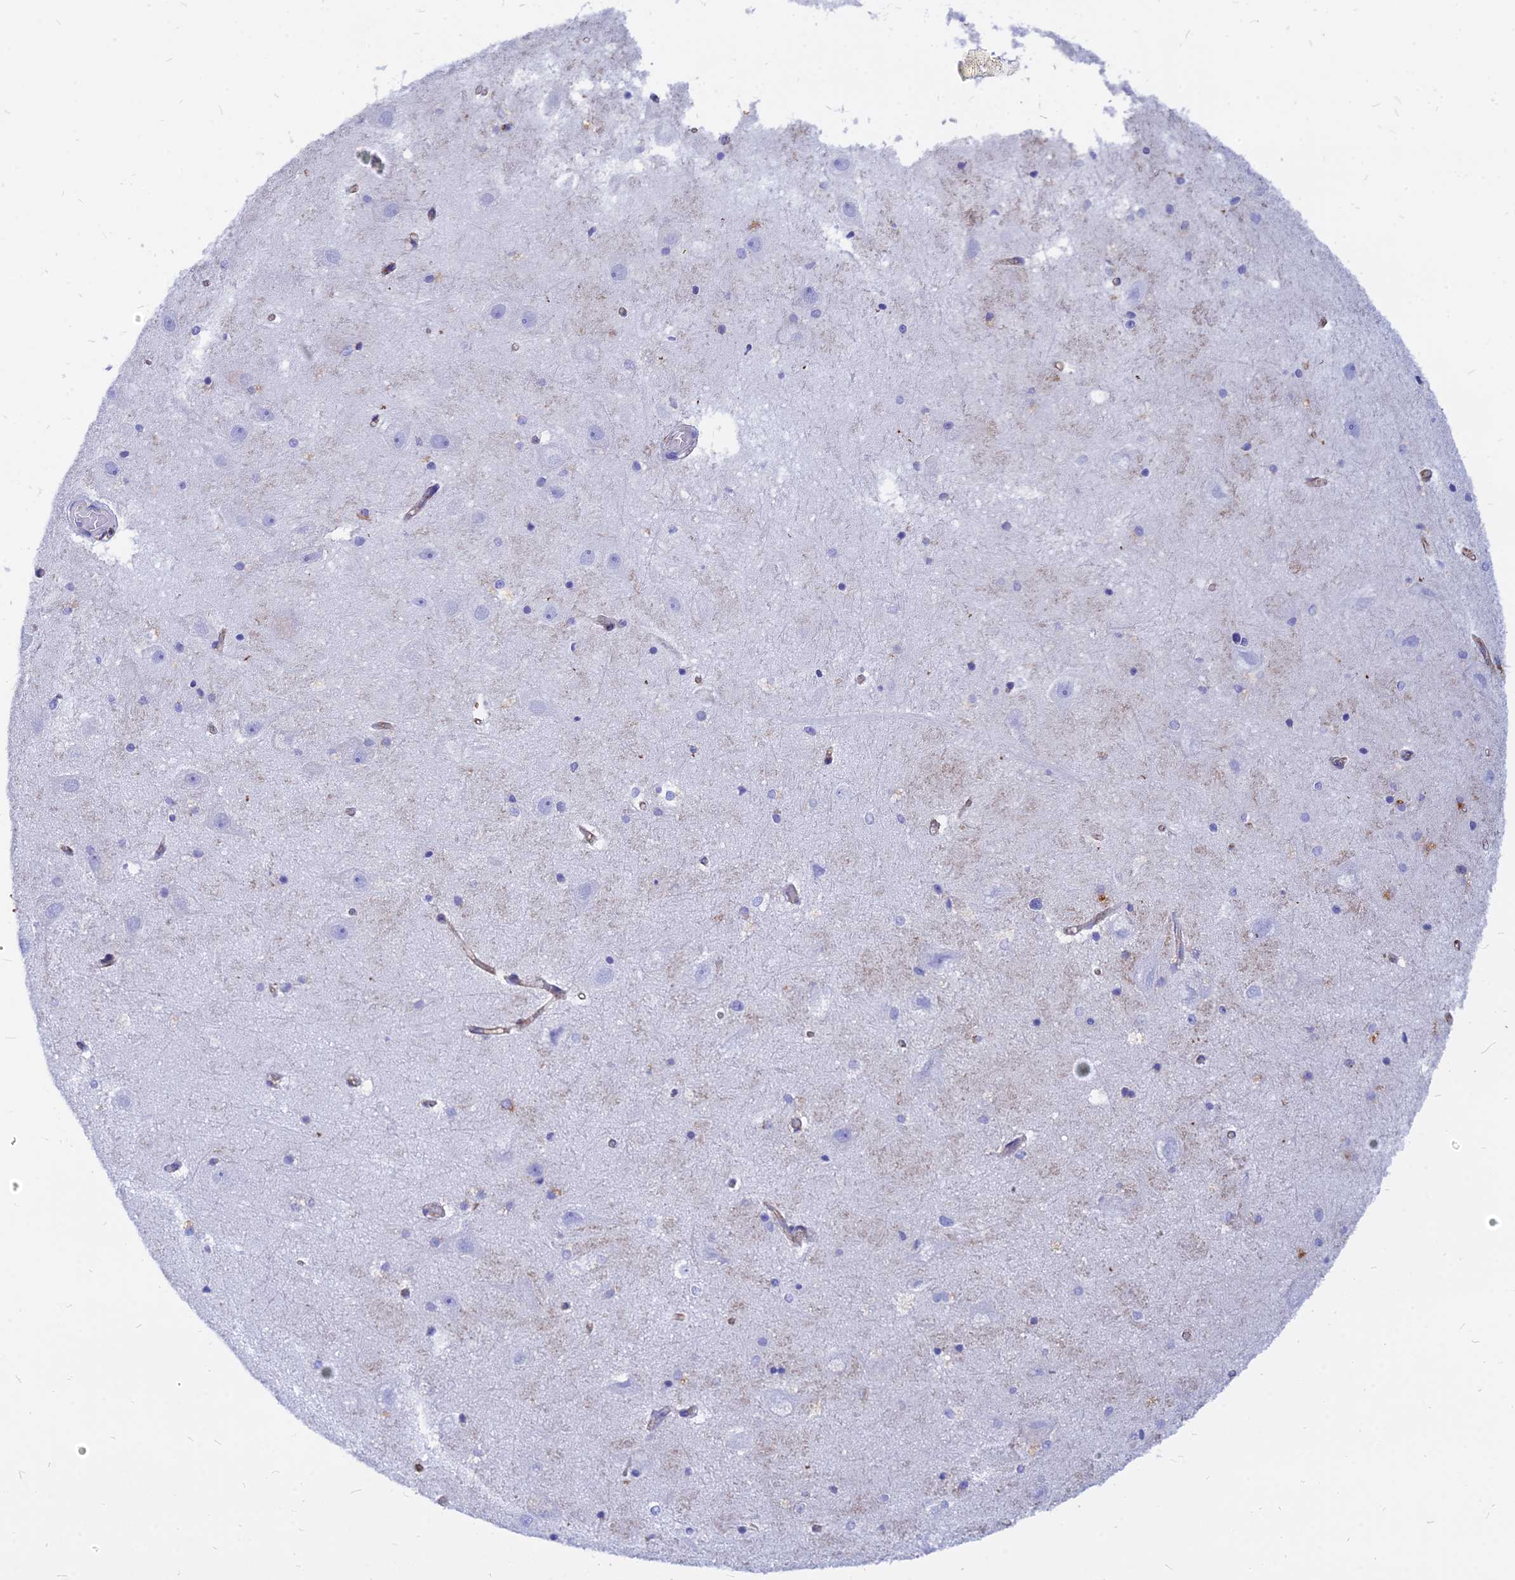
{"staining": {"intensity": "negative", "quantity": "none", "location": "none"}, "tissue": "hippocampus", "cell_type": "Glial cells", "image_type": "normal", "snomed": [{"axis": "morphology", "description": "Normal tissue, NOS"}, {"axis": "topography", "description": "Hippocampus"}], "caption": "High power microscopy photomicrograph of an immunohistochemistry (IHC) micrograph of benign hippocampus, revealing no significant staining in glial cells.", "gene": "AGTRAP", "patient": {"sex": "female", "age": 52}}